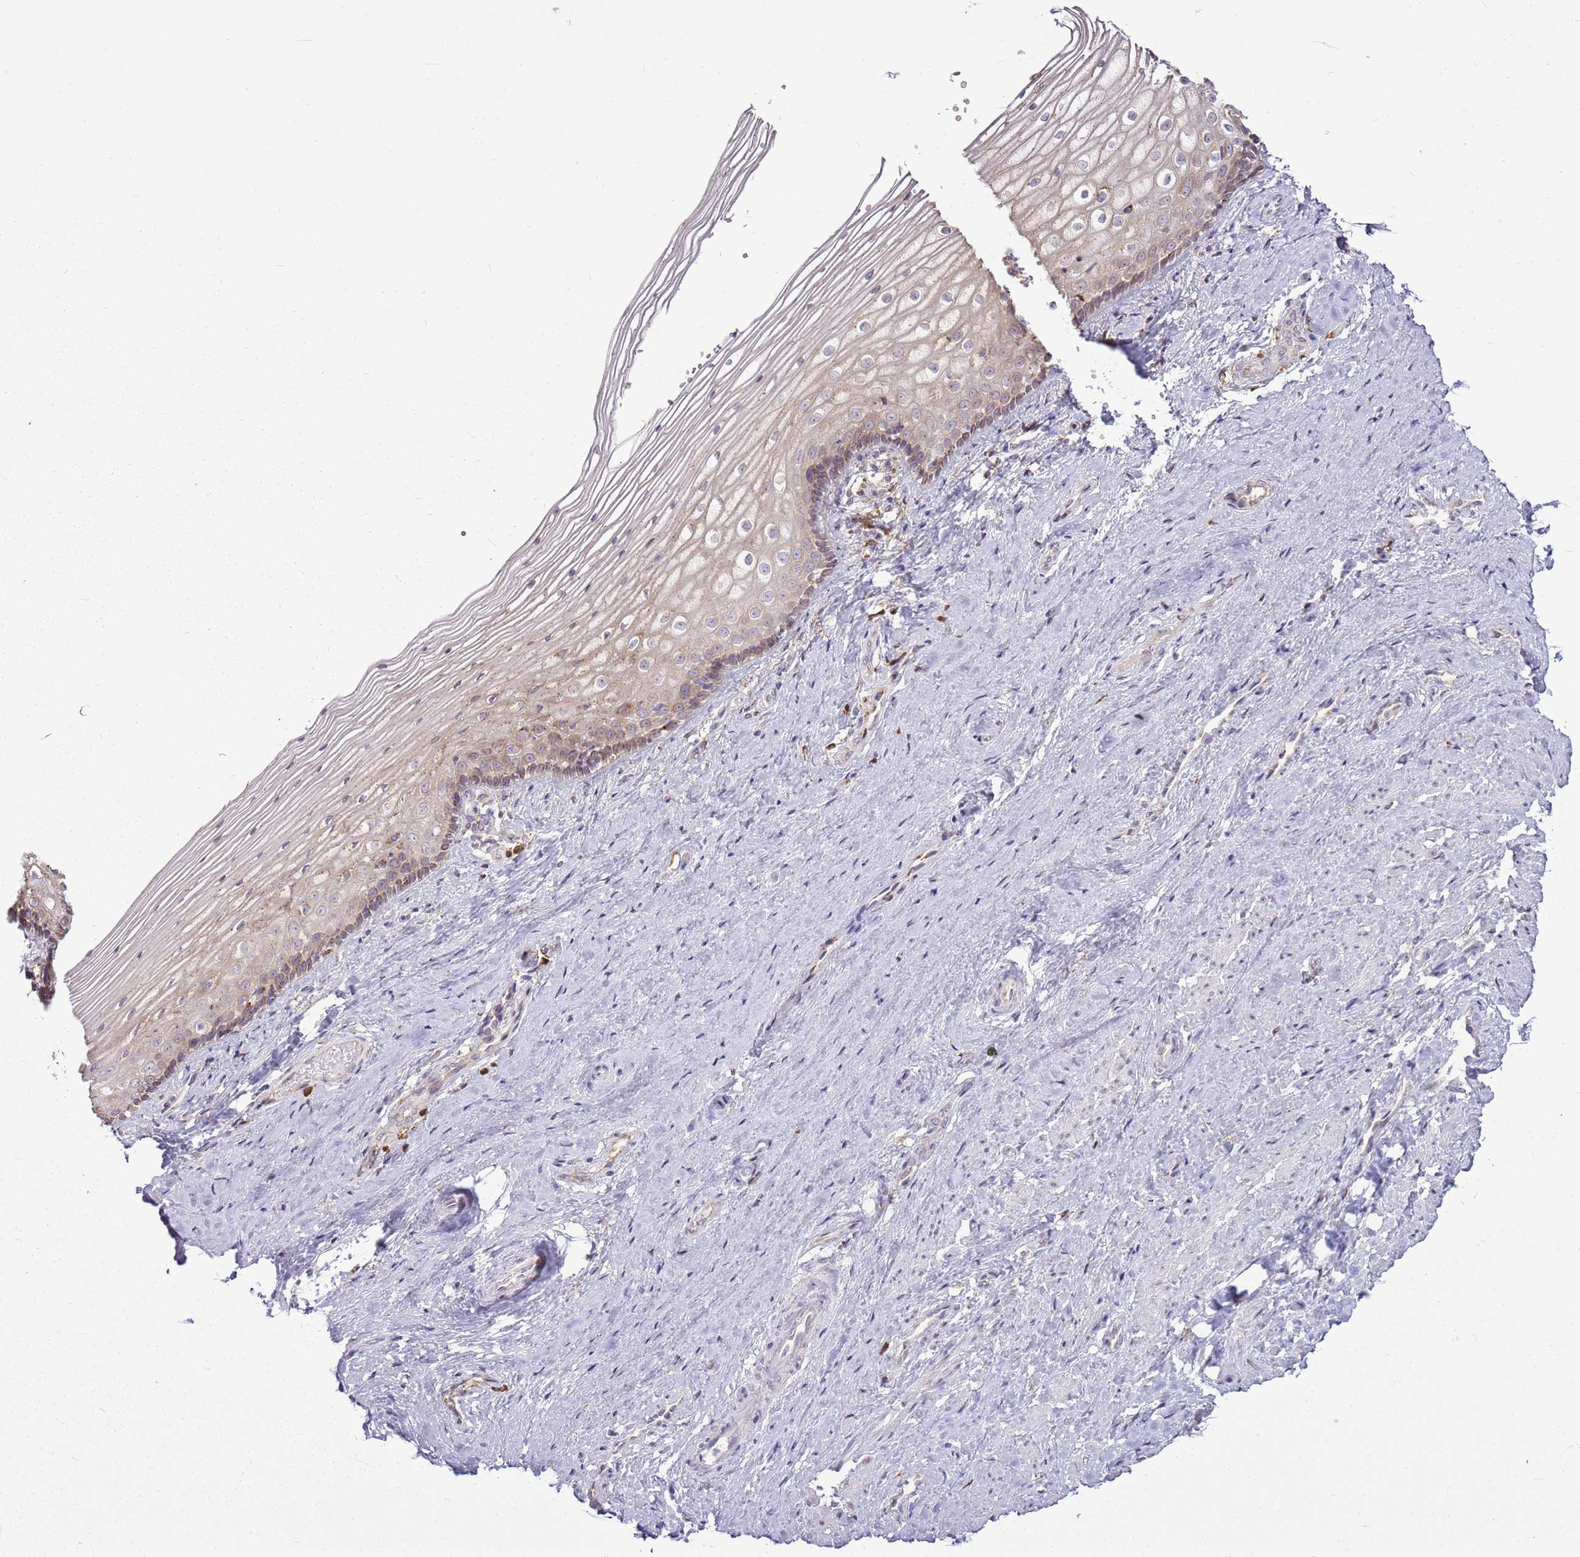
{"staining": {"intensity": "moderate", "quantity": "<25%", "location": "cytoplasmic/membranous"}, "tissue": "vagina", "cell_type": "Squamous epithelial cells", "image_type": "normal", "snomed": [{"axis": "morphology", "description": "Normal tissue, NOS"}, {"axis": "topography", "description": "Vagina"}], "caption": "Immunohistochemical staining of normal vagina displays low levels of moderate cytoplasmic/membranous expression in approximately <25% of squamous epithelial cells.", "gene": "TMED10", "patient": {"sex": "female", "age": 46}}